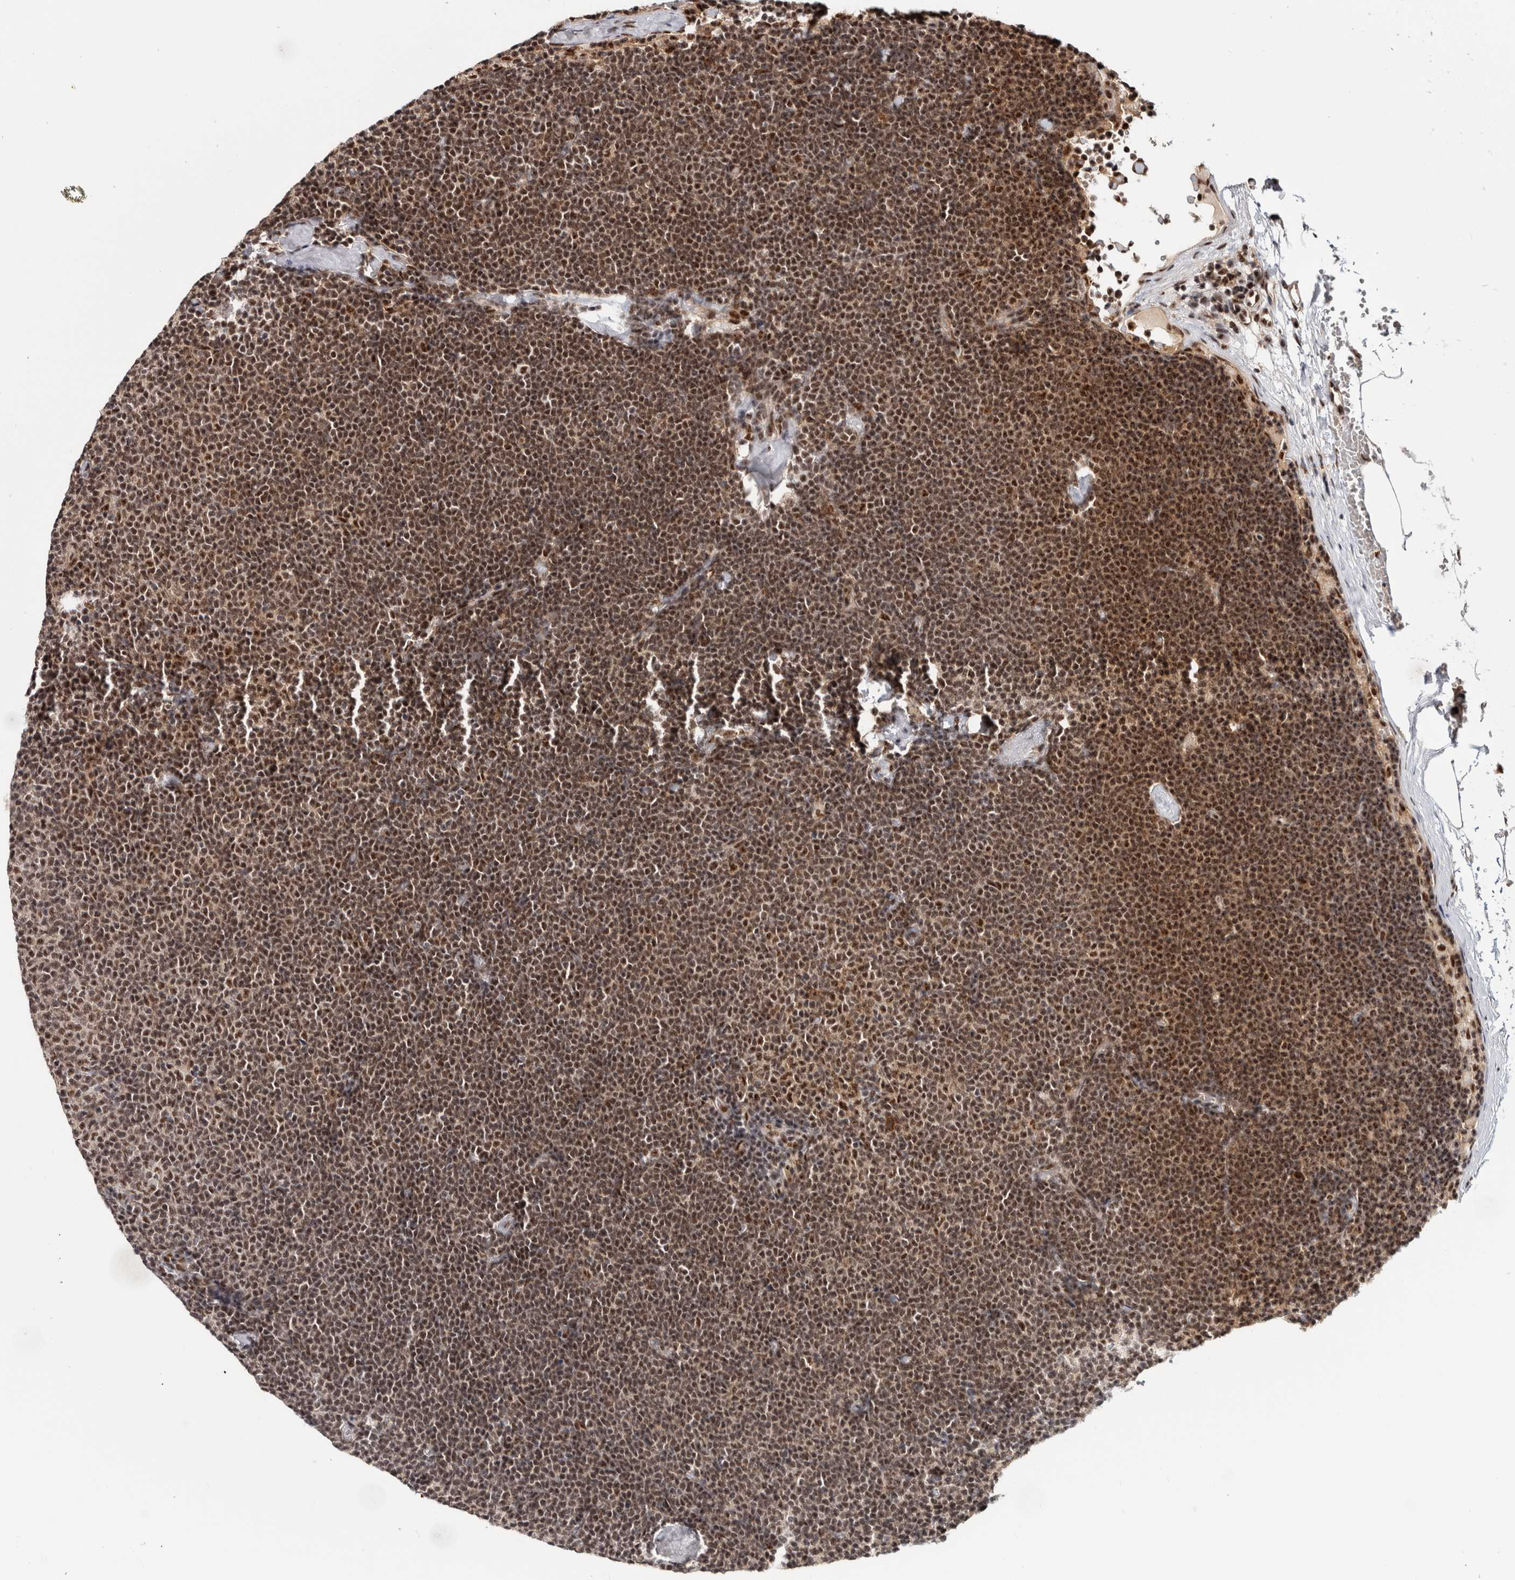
{"staining": {"intensity": "moderate", "quantity": ">75%", "location": "nuclear"}, "tissue": "lymphoma", "cell_type": "Tumor cells", "image_type": "cancer", "snomed": [{"axis": "morphology", "description": "Malignant lymphoma, non-Hodgkin's type, Low grade"}, {"axis": "topography", "description": "Lymph node"}], "caption": "Immunohistochemistry (IHC) of lymphoma exhibits medium levels of moderate nuclear expression in about >75% of tumor cells.", "gene": "MKNK1", "patient": {"sex": "female", "age": 53}}